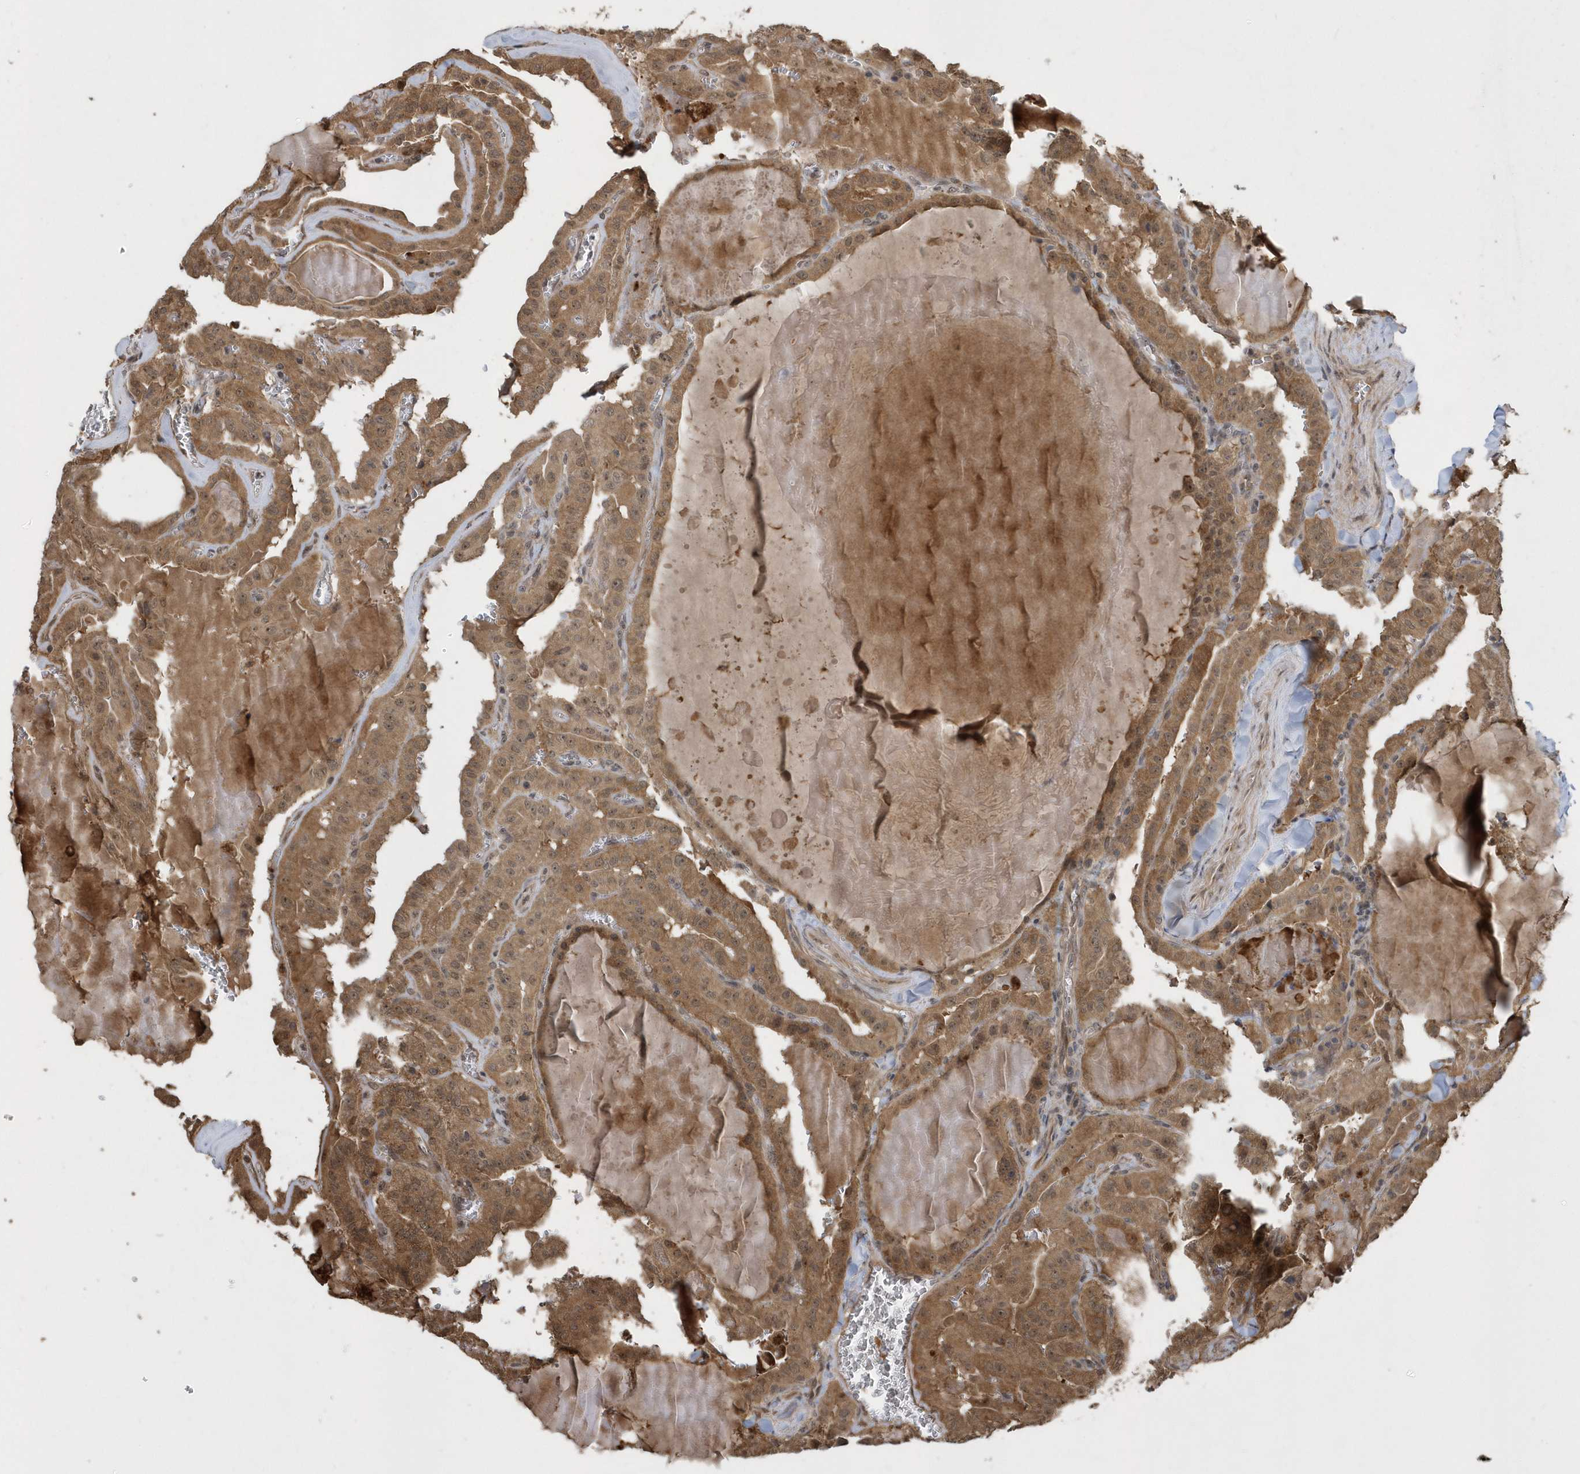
{"staining": {"intensity": "moderate", "quantity": ">75%", "location": "cytoplasmic/membranous"}, "tissue": "thyroid cancer", "cell_type": "Tumor cells", "image_type": "cancer", "snomed": [{"axis": "morphology", "description": "Papillary adenocarcinoma, NOS"}, {"axis": "topography", "description": "Thyroid gland"}], "caption": "About >75% of tumor cells in thyroid cancer demonstrate moderate cytoplasmic/membranous protein expression as visualized by brown immunohistochemical staining.", "gene": "WASHC5", "patient": {"sex": "male", "age": 52}}